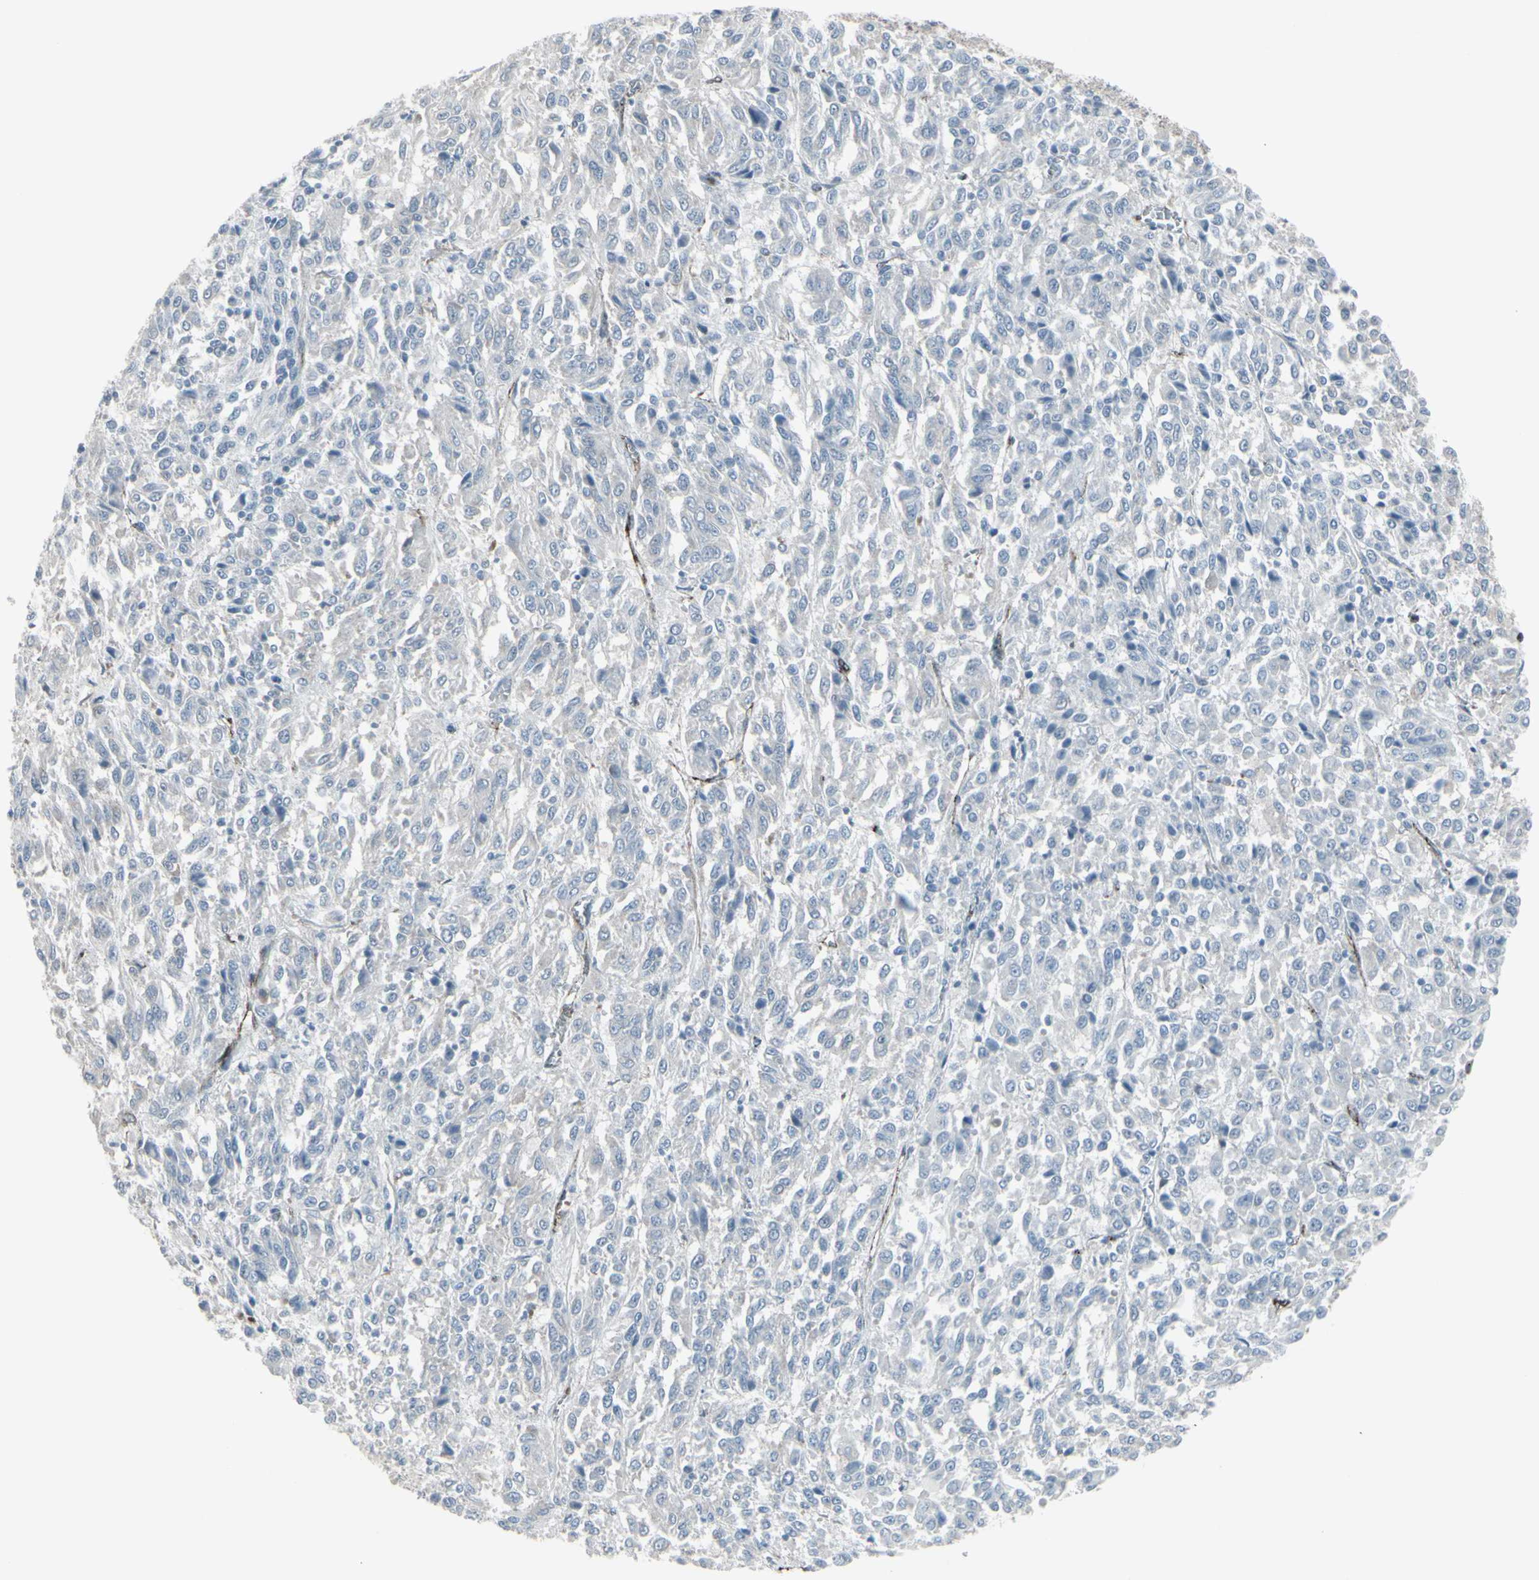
{"staining": {"intensity": "negative", "quantity": "none", "location": "none"}, "tissue": "melanoma", "cell_type": "Tumor cells", "image_type": "cancer", "snomed": [{"axis": "morphology", "description": "Malignant melanoma, Metastatic site"}, {"axis": "topography", "description": "Lung"}], "caption": "This photomicrograph is of malignant melanoma (metastatic site) stained with immunohistochemistry (IHC) to label a protein in brown with the nuclei are counter-stained blue. There is no staining in tumor cells.", "gene": "GJA1", "patient": {"sex": "male", "age": 64}}